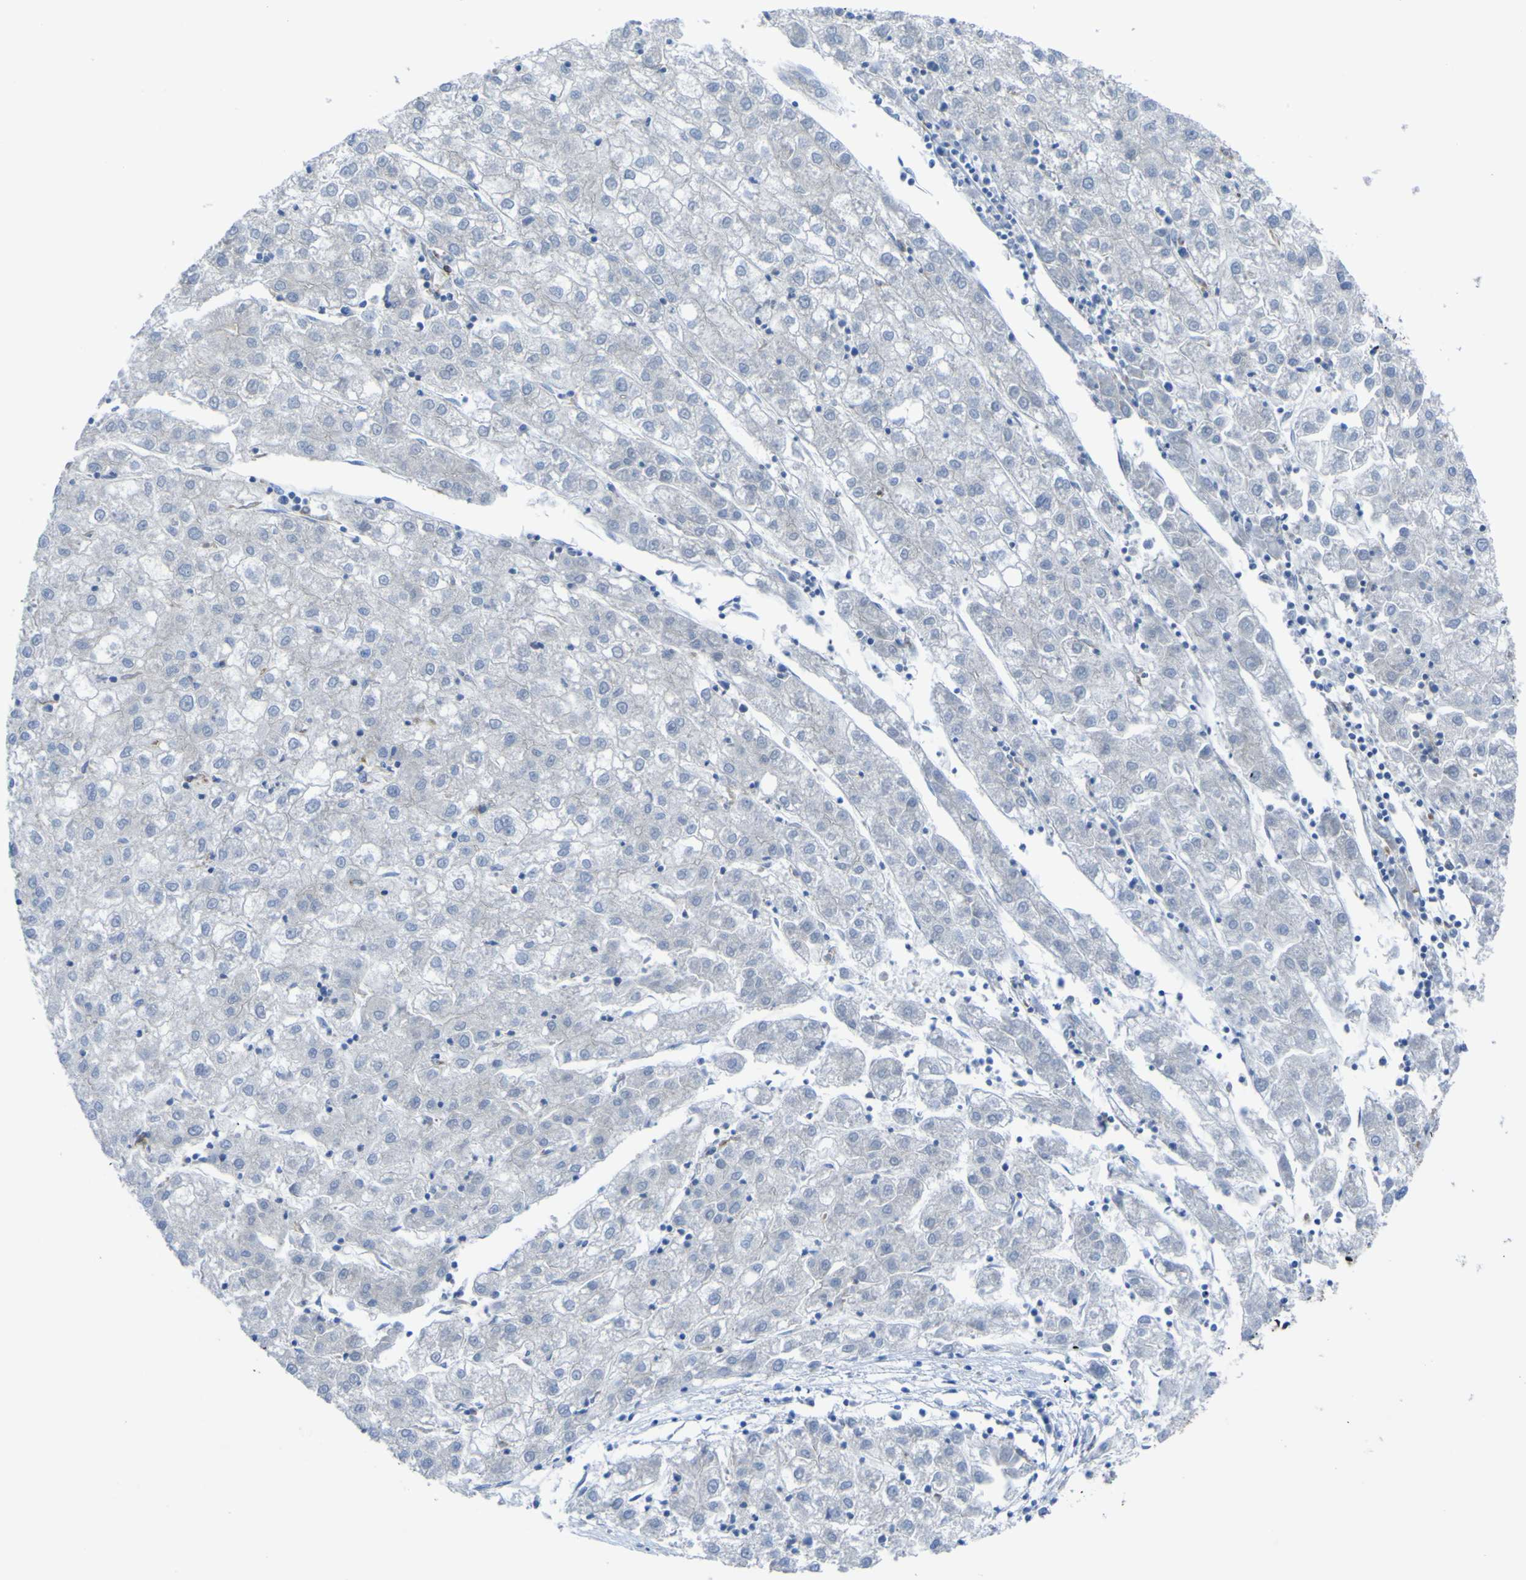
{"staining": {"intensity": "negative", "quantity": "none", "location": "none"}, "tissue": "liver cancer", "cell_type": "Tumor cells", "image_type": "cancer", "snomed": [{"axis": "morphology", "description": "Carcinoma, Hepatocellular, NOS"}, {"axis": "topography", "description": "Liver"}], "caption": "A histopathology image of human liver cancer (hepatocellular carcinoma) is negative for staining in tumor cells.", "gene": "CST3", "patient": {"sex": "male", "age": 72}}